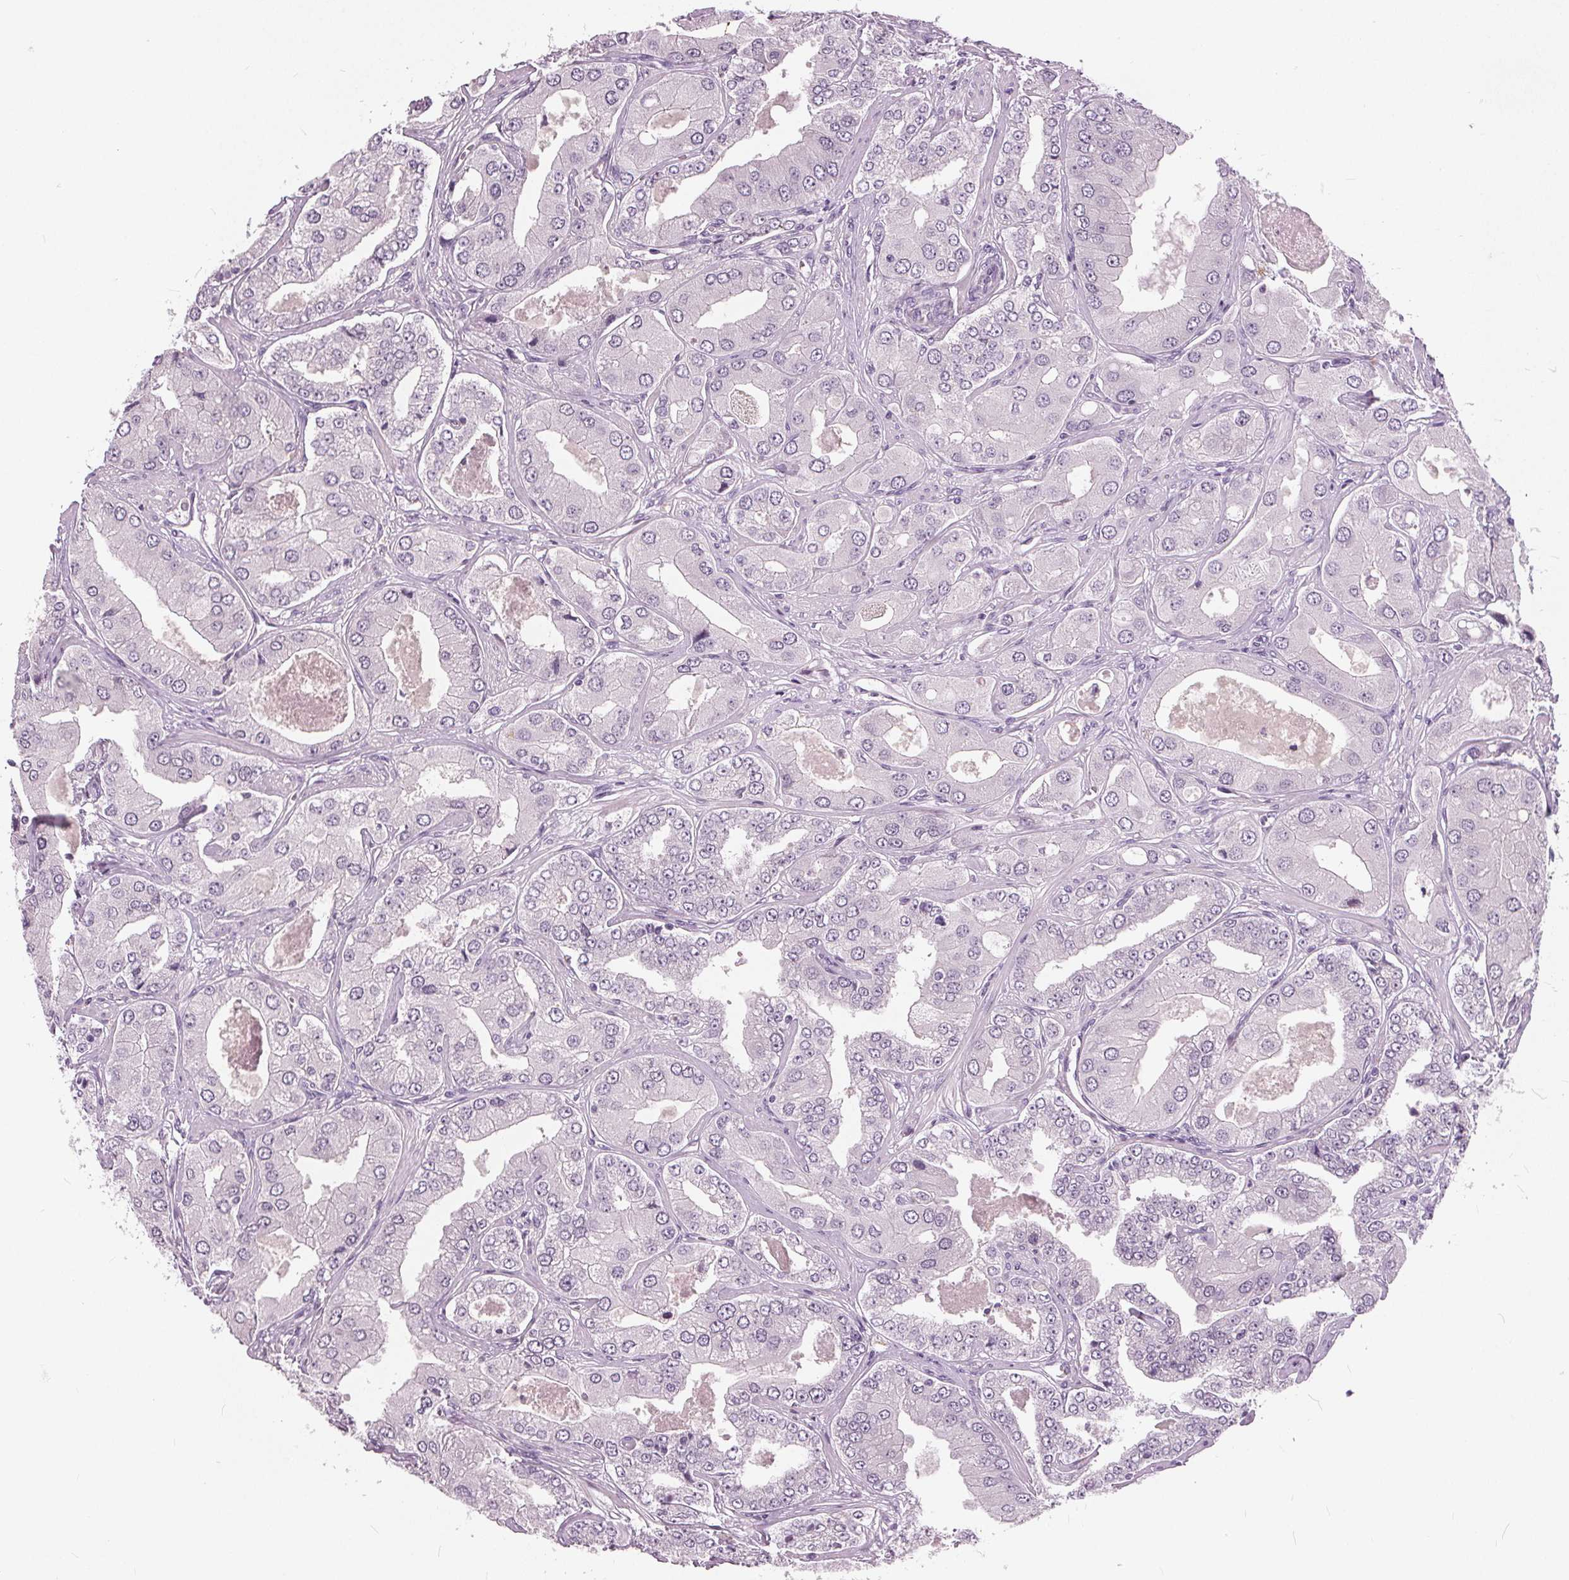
{"staining": {"intensity": "negative", "quantity": "none", "location": "none"}, "tissue": "prostate cancer", "cell_type": "Tumor cells", "image_type": "cancer", "snomed": [{"axis": "morphology", "description": "Adenocarcinoma, Low grade"}, {"axis": "topography", "description": "Prostate"}], "caption": "Immunohistochemical staining of human low-grade adenocarcinoma (prostate) reveals no significant expression in tumor cells.", "gene": "TKFC", "patient": {"sex": "male", "age": 60}}